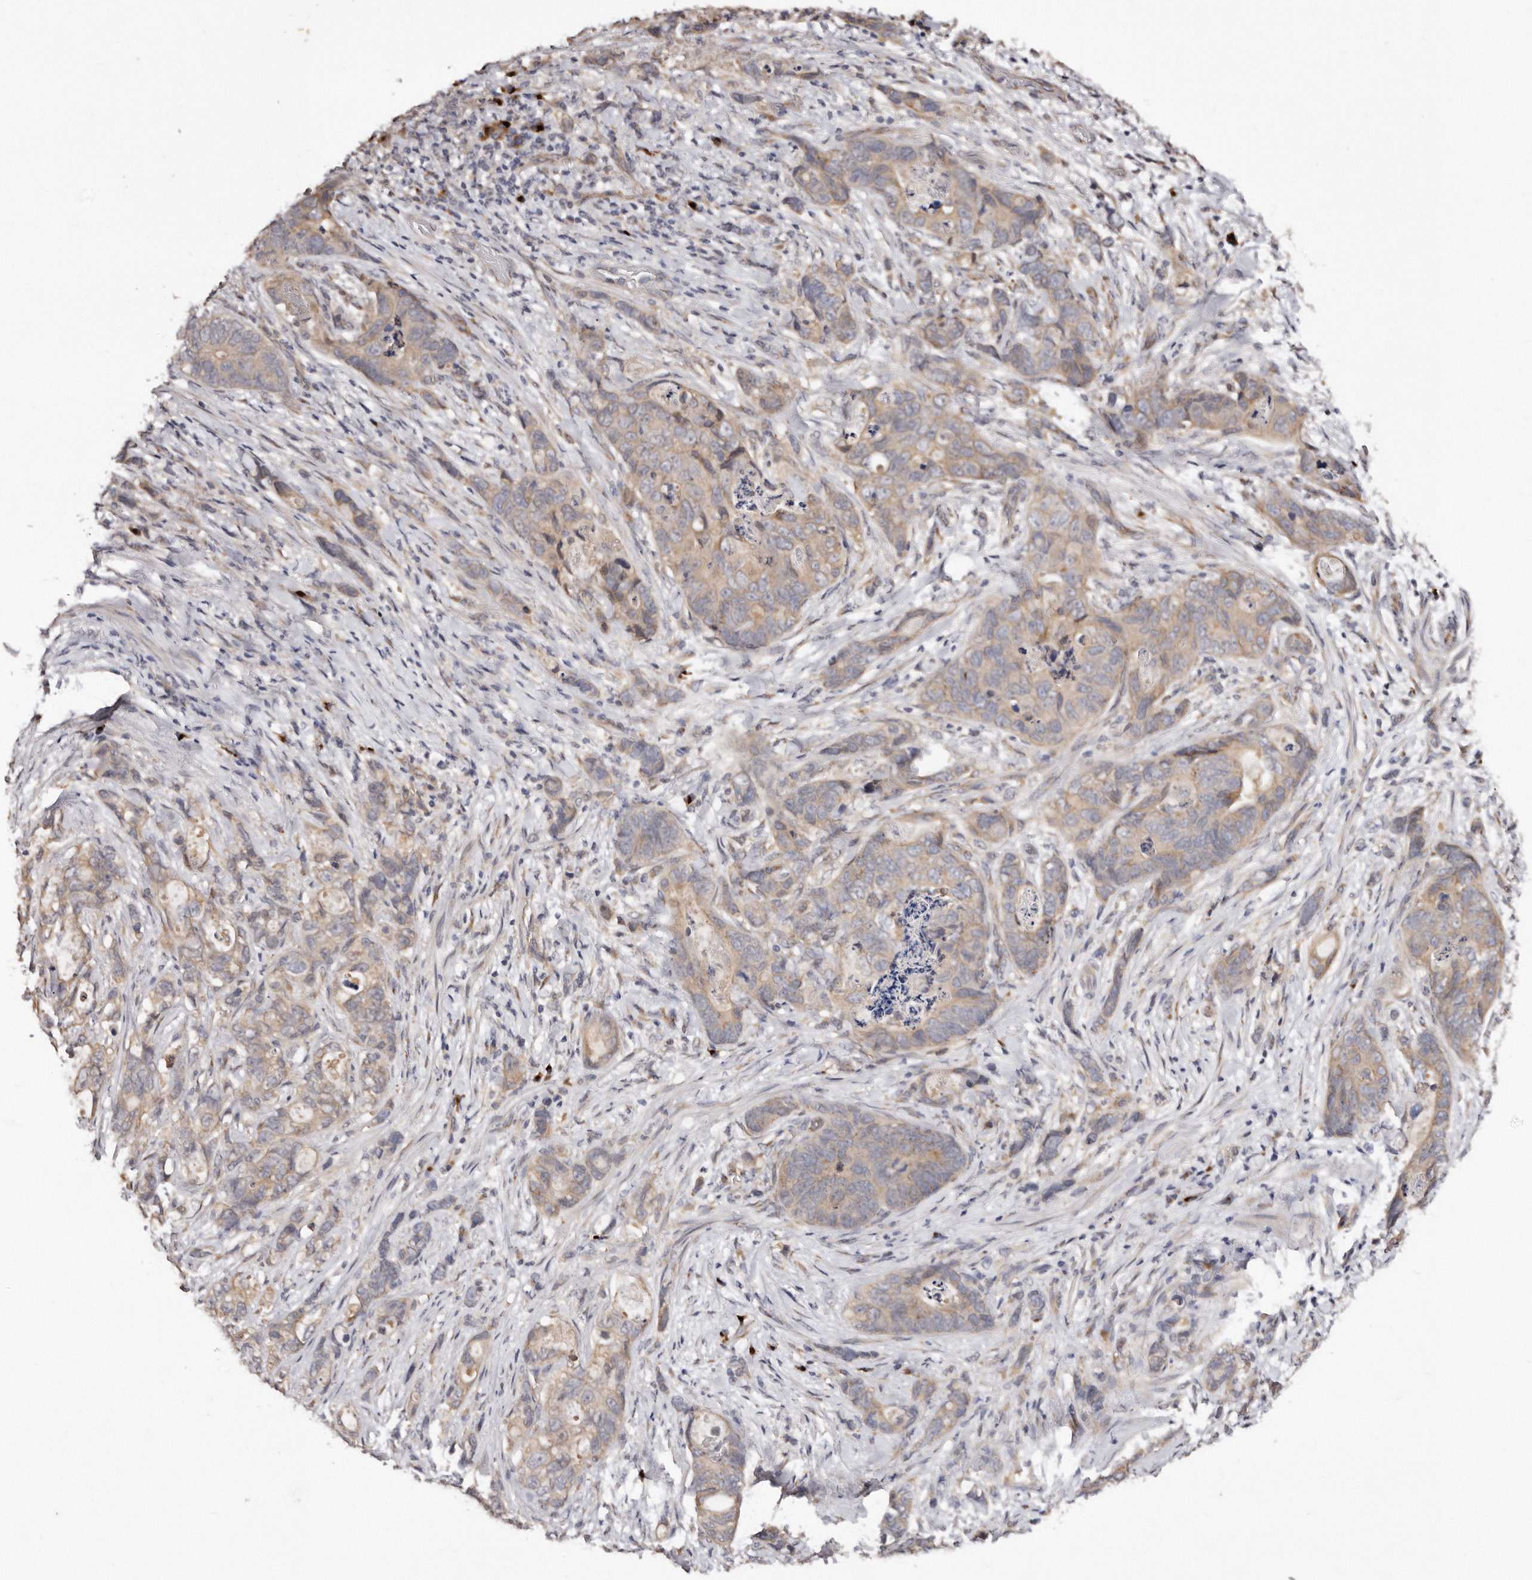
{"staining": {"intensity": "moderate", "quantity": "25%-75%", "location": "cytoplasmic/membranous"}, "tissue": "stomach cancer", "cell_type": "Tumor cells", "image_type": "cancer", "snomed": [{"axis": "morphology", "description": "Normal tissue, NOS"}, {"axis": "morphology", "description": "Adenocarcinoma, NOS"}, {"axis": "topography", "description": "Stomach"}], "caption": "Protein expression analysis of stomach cancer (adenocarcinoma) displays moderate cytoplasmic/membranous positivity in approximately 25%-75% of tumor cells.", "gene": "DACT2", "patient": {"sex": "female", "age": 89}}